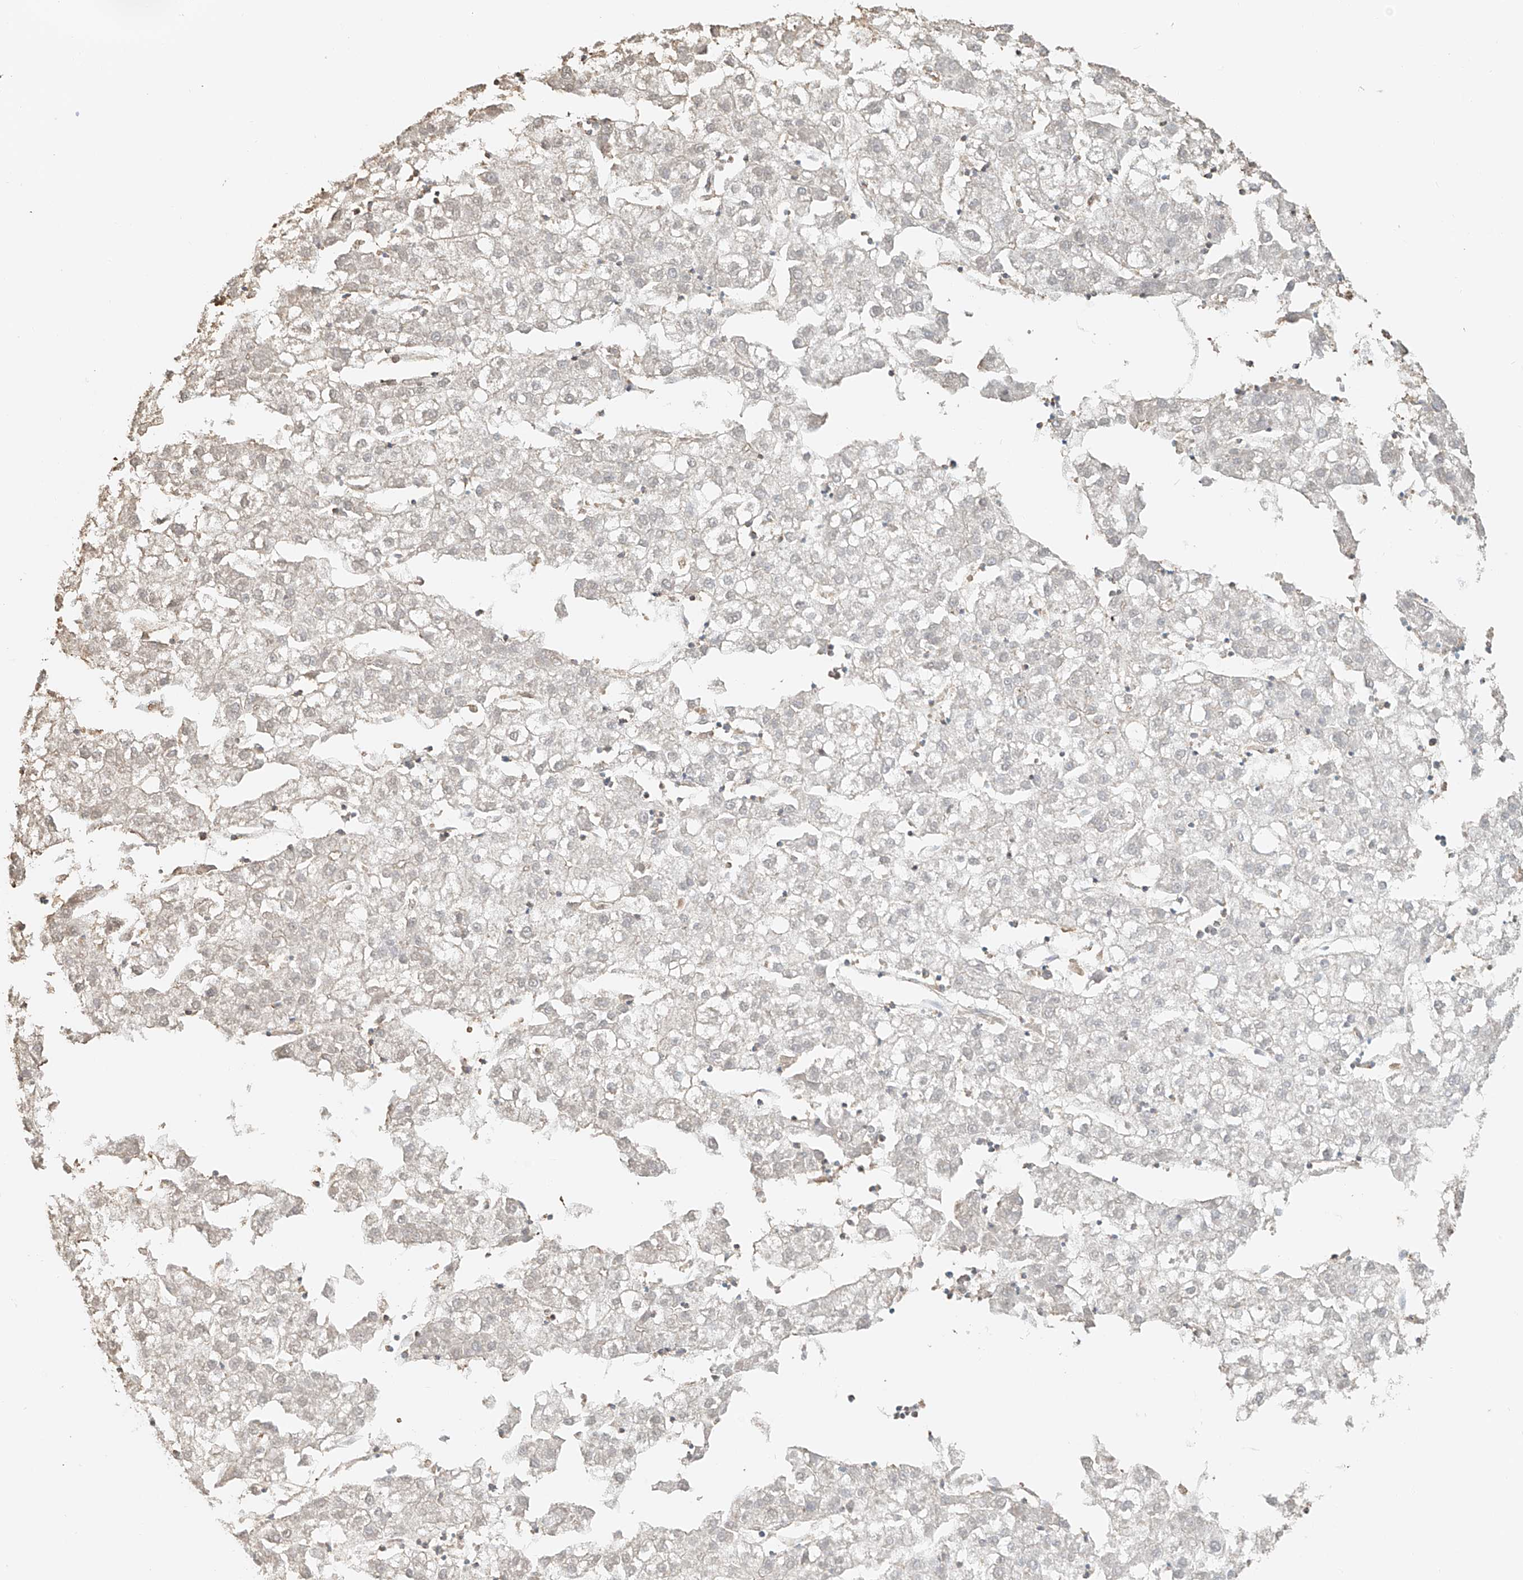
{"staining": {"intensity": "negative", "quantity": "none", "location": "none"}, "tissue": "liver cancer", "cell_type": "Tumor cells", "image_type": "cancer", "snomed": [{"axis": "morphology", "description": "Carcinoma, Hepatocellular, NOS"}, {"axis": "topography", "description": "Liver"}], "caption": "Liver cancer was stained to show a protein in brown. There is no significant expression in tumor cells.", "gene": "NPHS1", "patient": {"sex": "male", "age": 72}}